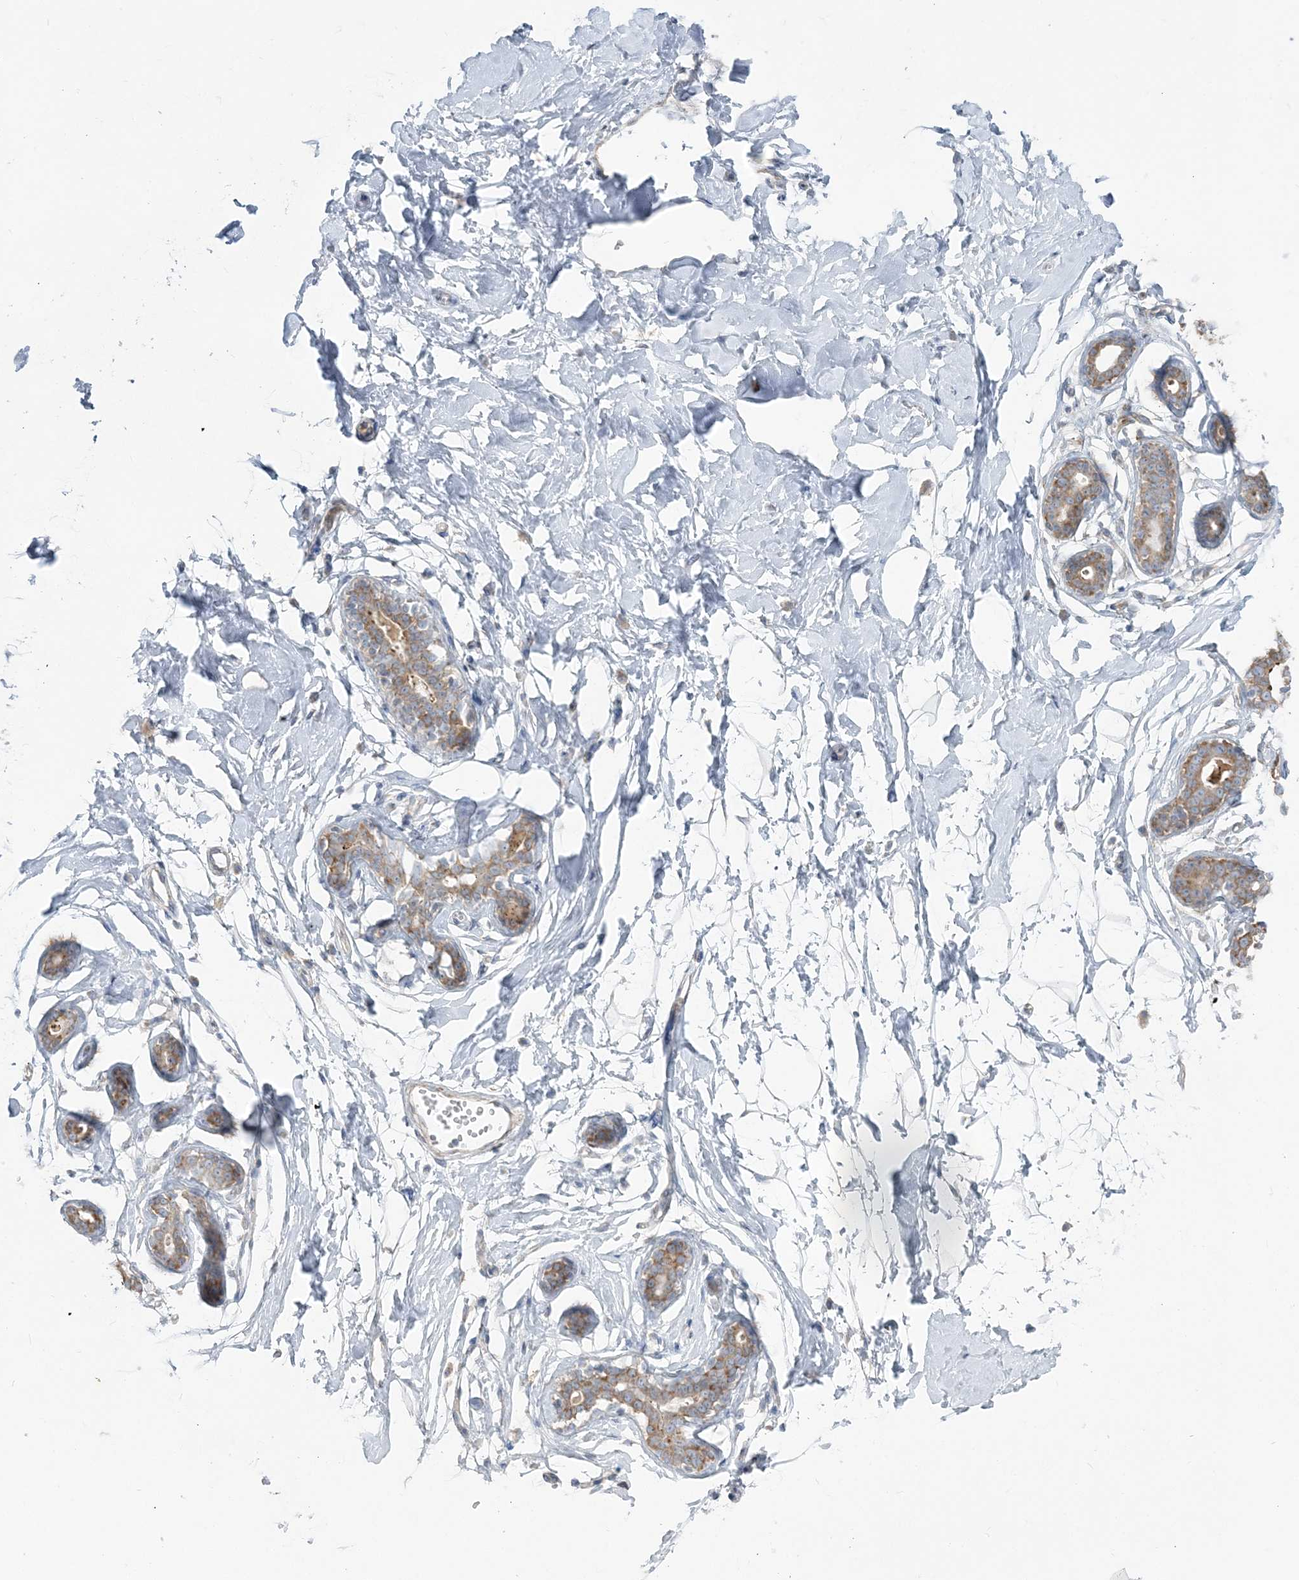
{"staining": {"intensity": "negative", "quantity": "none", "location": "none"}, "tissue": "breast", "cell_type": "Adipocytes", "image_type": "normal", "snomed": [{"axis": "morphology", "description": "Normal tissue, NOS"}, {"axis": "morphology", "description": "Adenoma, NOS"}, {"axis": "topography", "description": "Breast"}], "caption": "DAB immunohistochemical staining of normal breast demonstrates no significant positivity in adipocytes.", "gene": "CCNJ", "patient": {"sex": "female", "age": 23}}